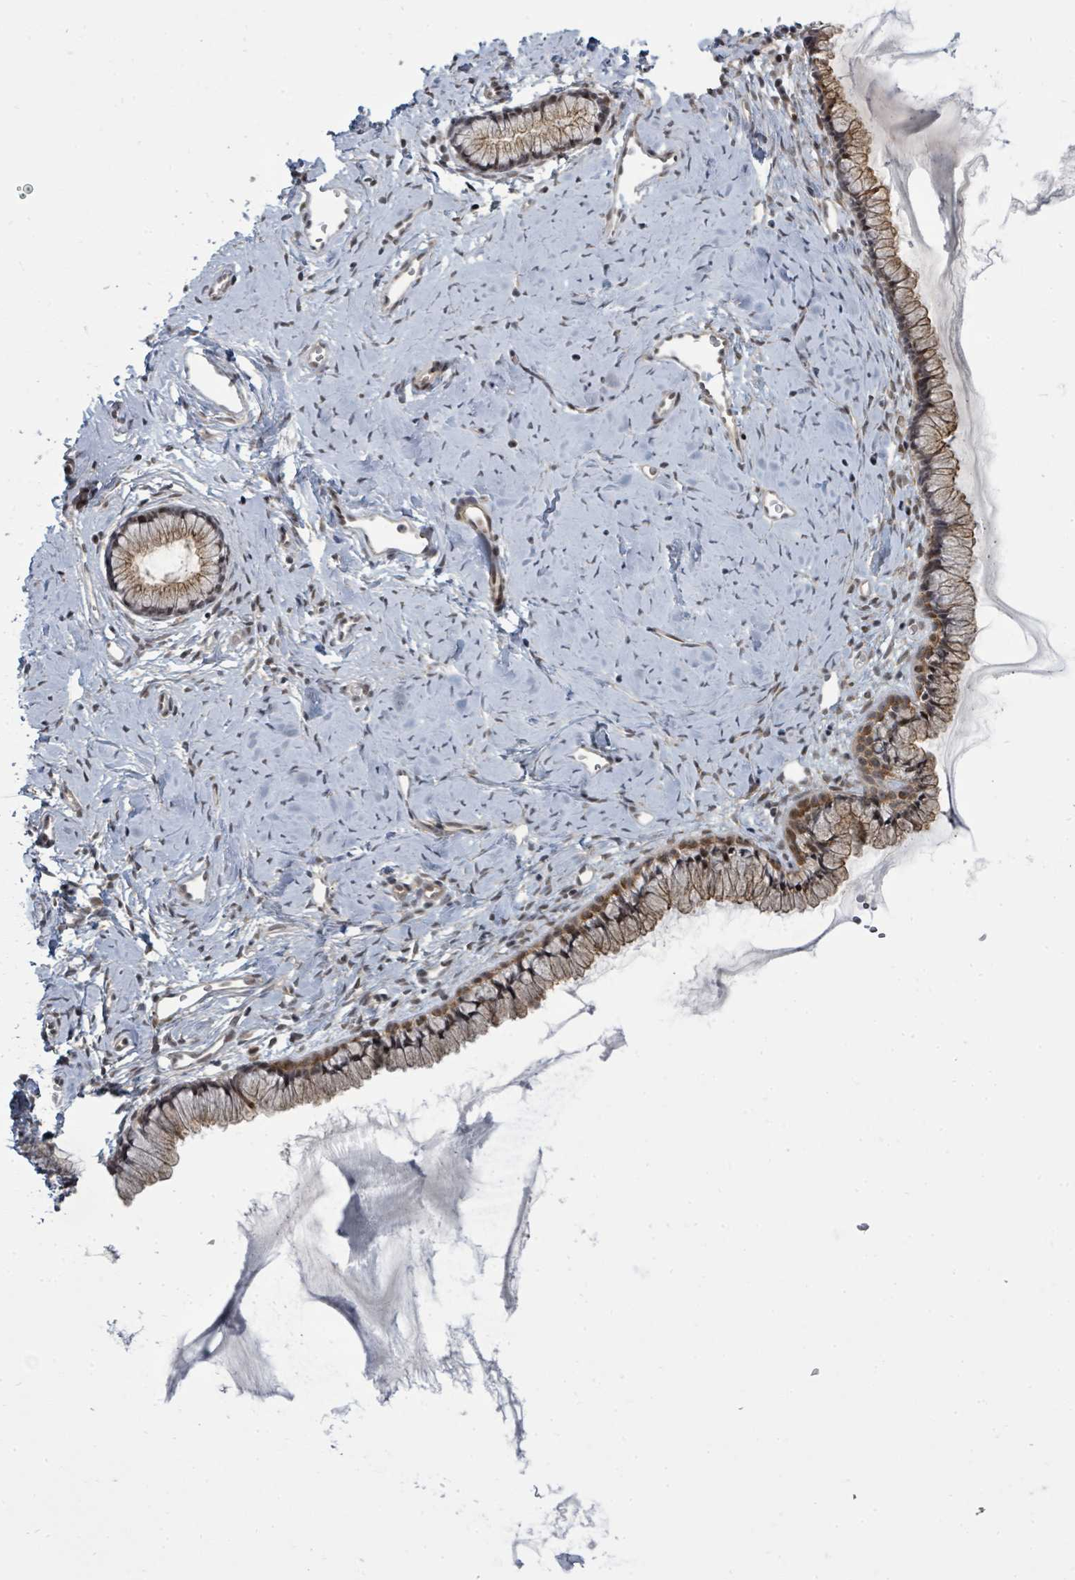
{"staining": {"intensity": "weak", "quantity": ">75%", "location": "cytoplasmic/membranous"}, "tissue": "cervix", "cell_type": "Glandular cells", "image_type": "normal", "snomed": [{"axis": "morphology", "description": "Normal tissue, NOS"}, {"axis": "topography", "description": "Cervix"}], "caption": "Cervix stained with DAB immunohistochemistry (IHC) reveals low levels of weak cytoplasmic/membranous positivity in about >75% of glandular cells.", "gene": "PSMG2", "patient": {"sex": "female", "age": 40}}